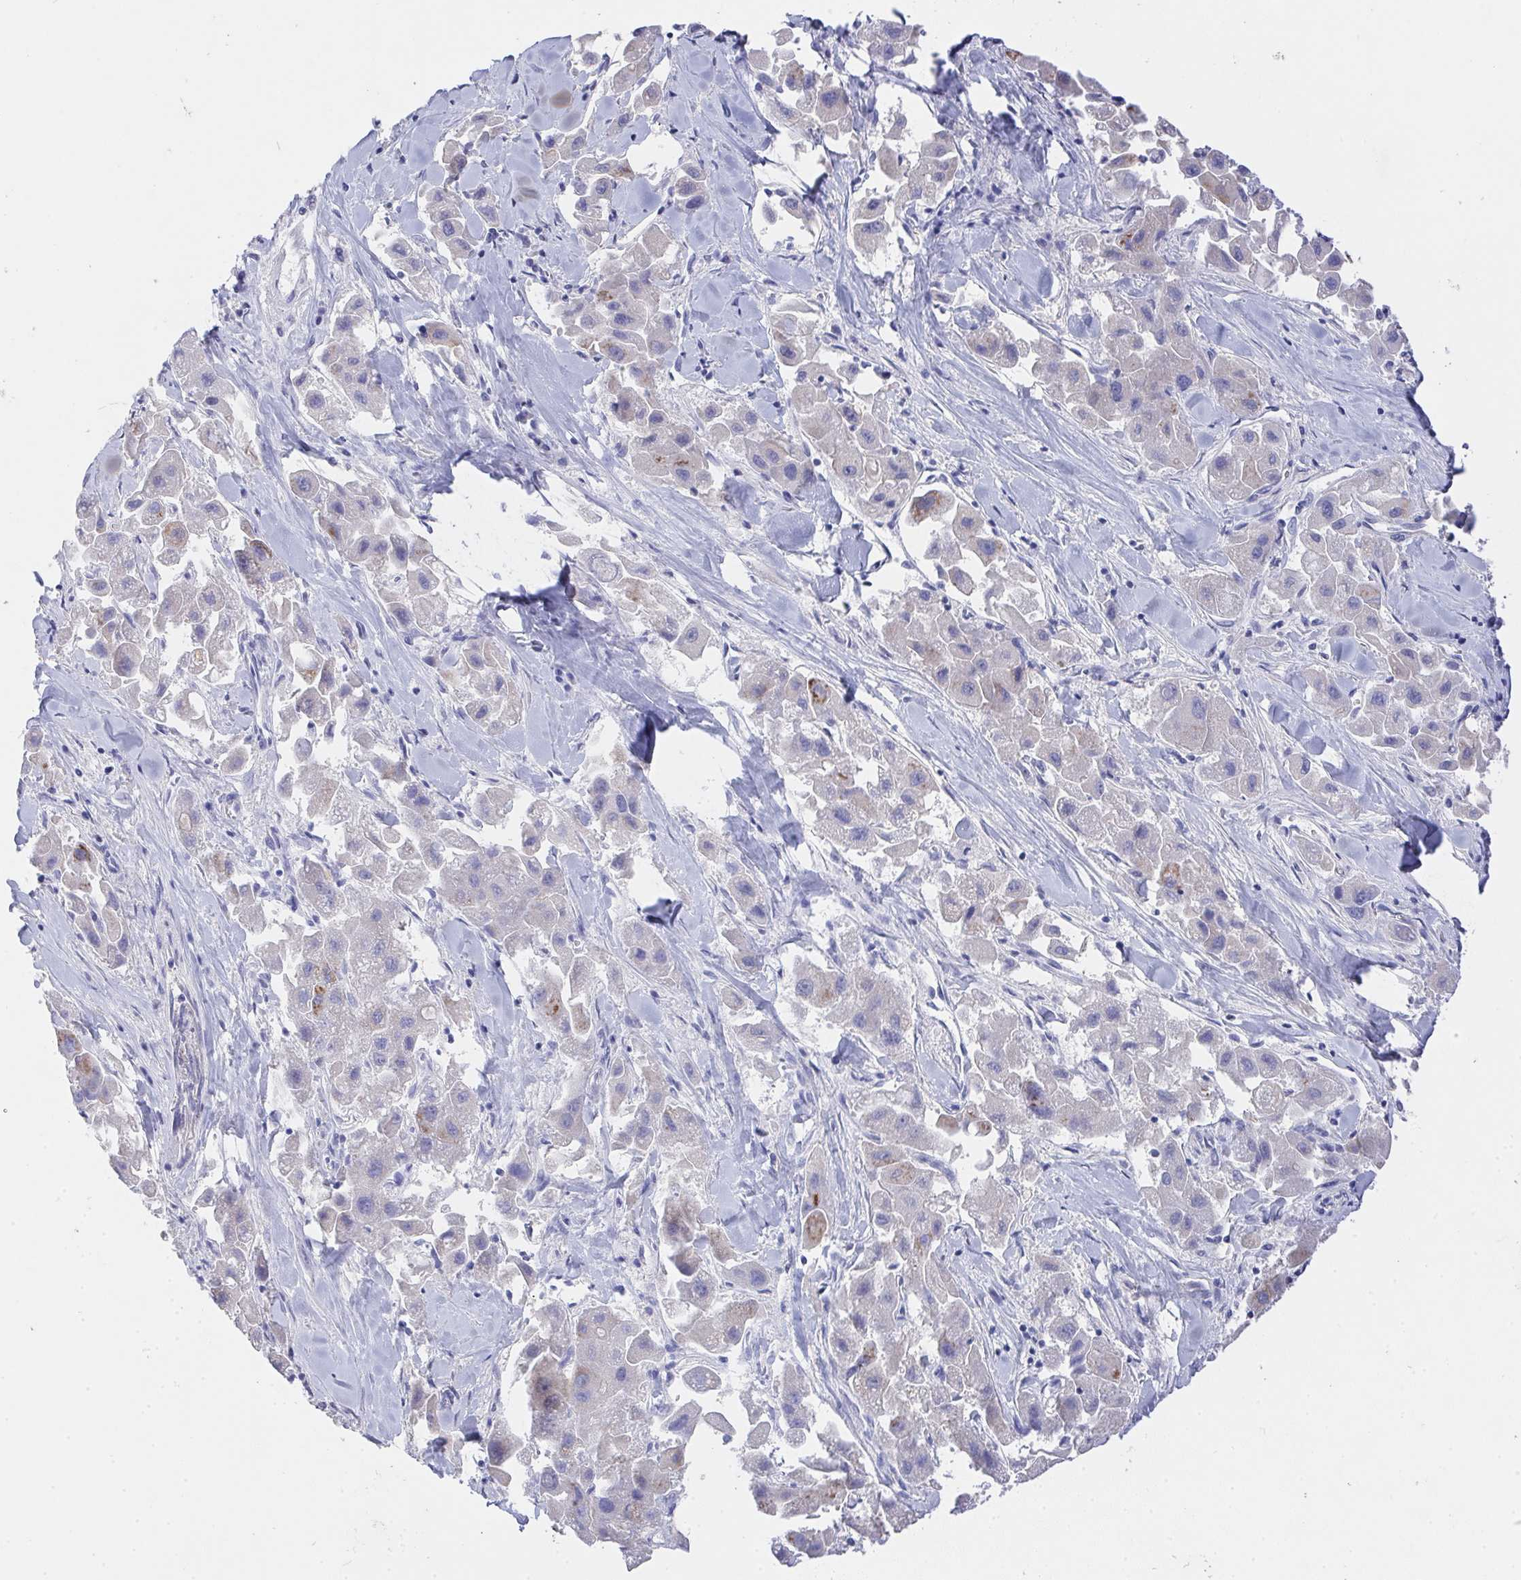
{"staining": {"intensity": "negative", "quantity": "none", "location": "none"}, "tissue": "liver cancer", "cell_type": "Tumor cells", "image_type": "cancer", "snomed": [{"axis": "morphology", "description": "Carcinoma, Hepatocellular, NOS"}, {"axis": "topography", "description": "Liver"}], "caption": "An immunohistochemistry (IHC) micrograph of hepatocellular carcinoma (liver) is shown. There is no staining in tumor cells of hepatocellular carcinoma (liver).", "gene": "PRG3", "patient": {"sex": "male", "age": 24}}